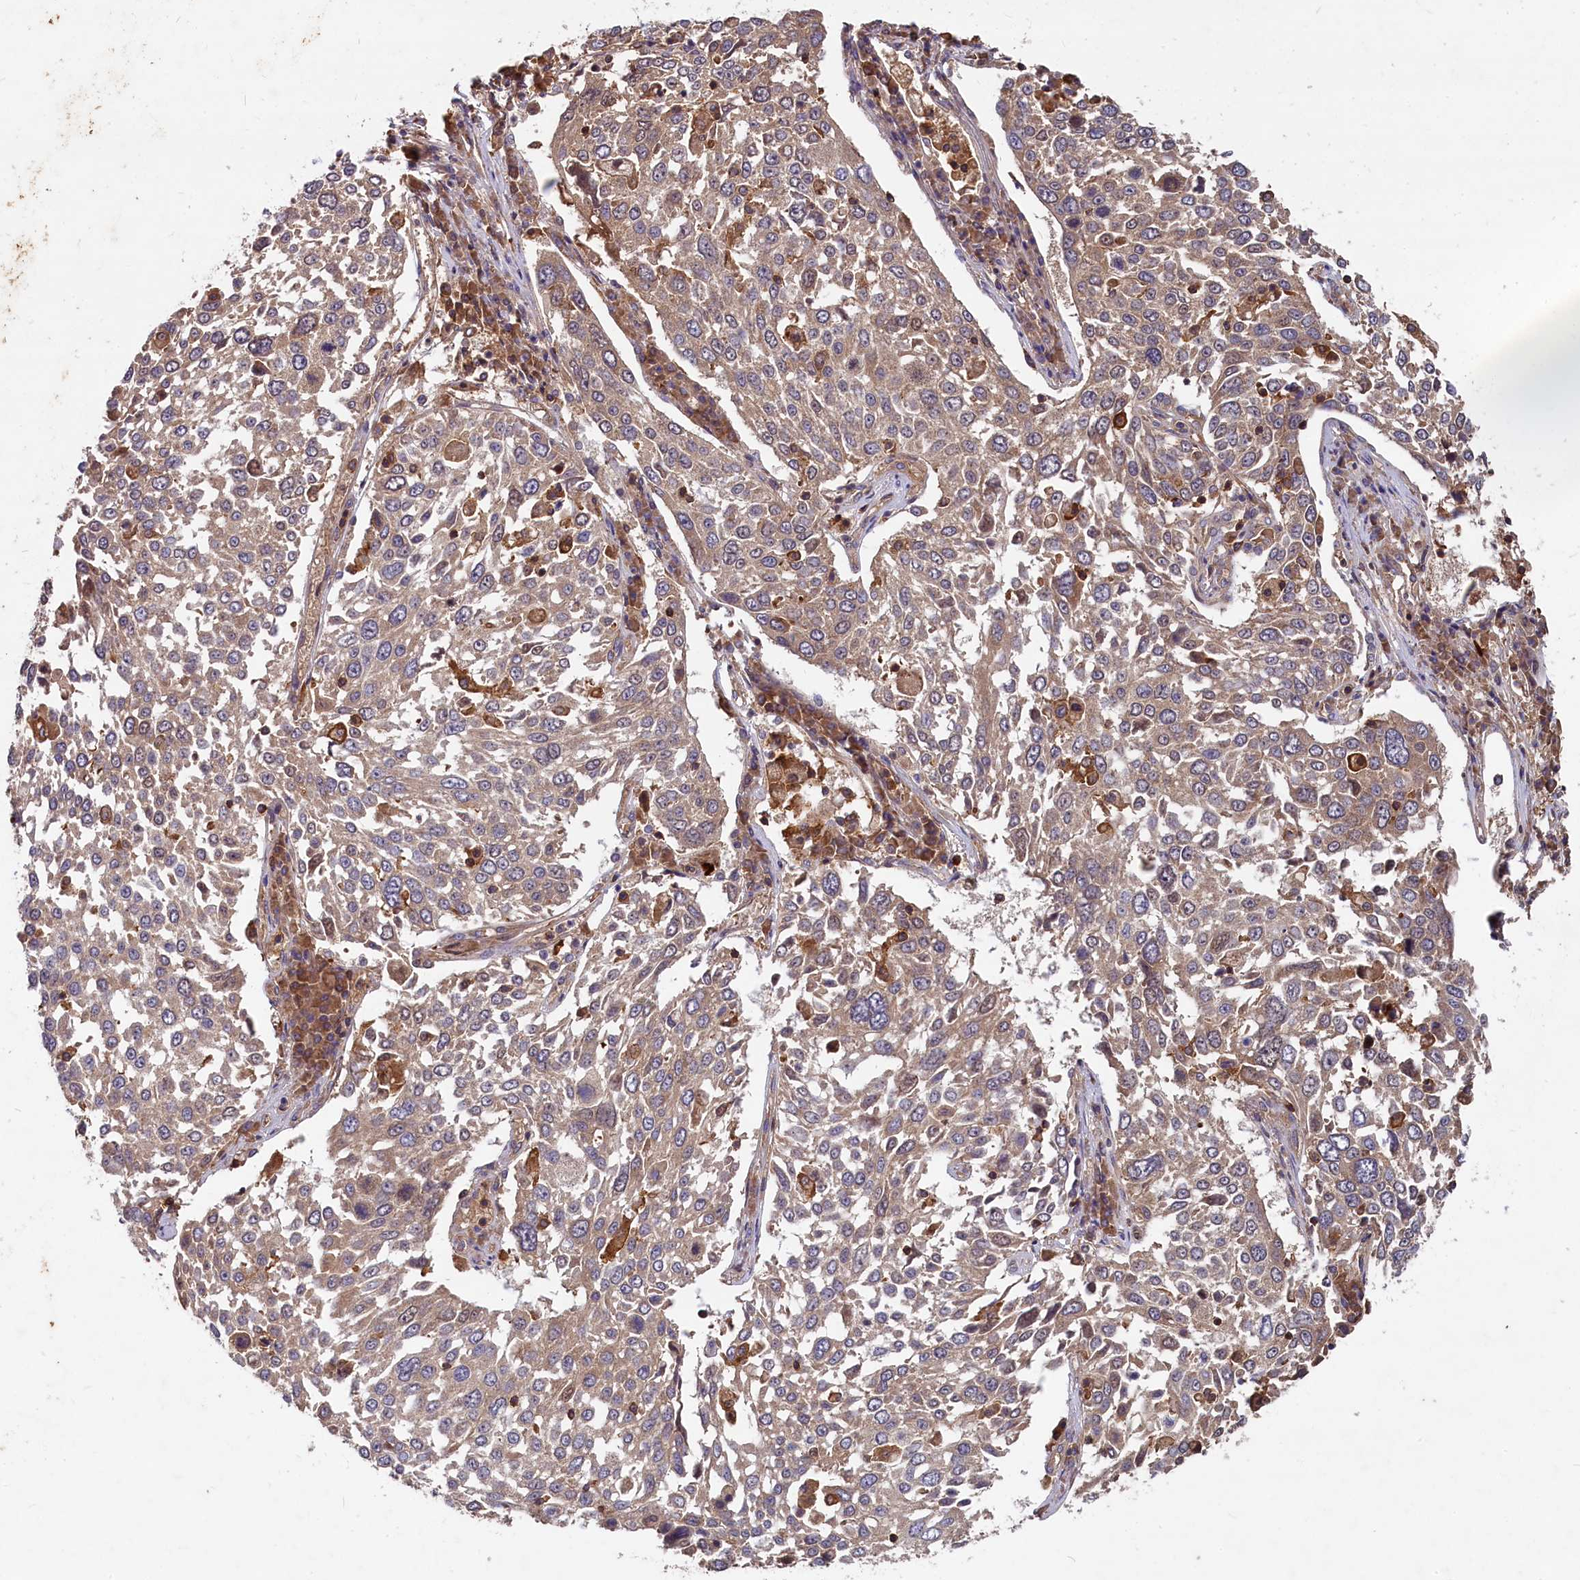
{"staining": {"intensity": "moderate", "quantity": "25%-75%", "location": "cytoplasmic/membranous"}, "tissue": "lung cancer", "cell_type": "Tumor cells", "image_type": "cancer", "snomed": [{"axis": "morphology", "description": "Squamous cell carcinoma, NOS"}, {"axis": "topography", "description": "Lung"}], "caption": "The photomicrograph displays immunohistochemical staining of lung squamous cell carcinoma. There is moderate cytoplasmic/membranous staining is identified in about 25%-75% of tumor cells. The protein of interest is shown in brown color, while the nuclei are stained blue.", "gene": "MYO9B", "patient": {"sex": "male", "age": 65}}